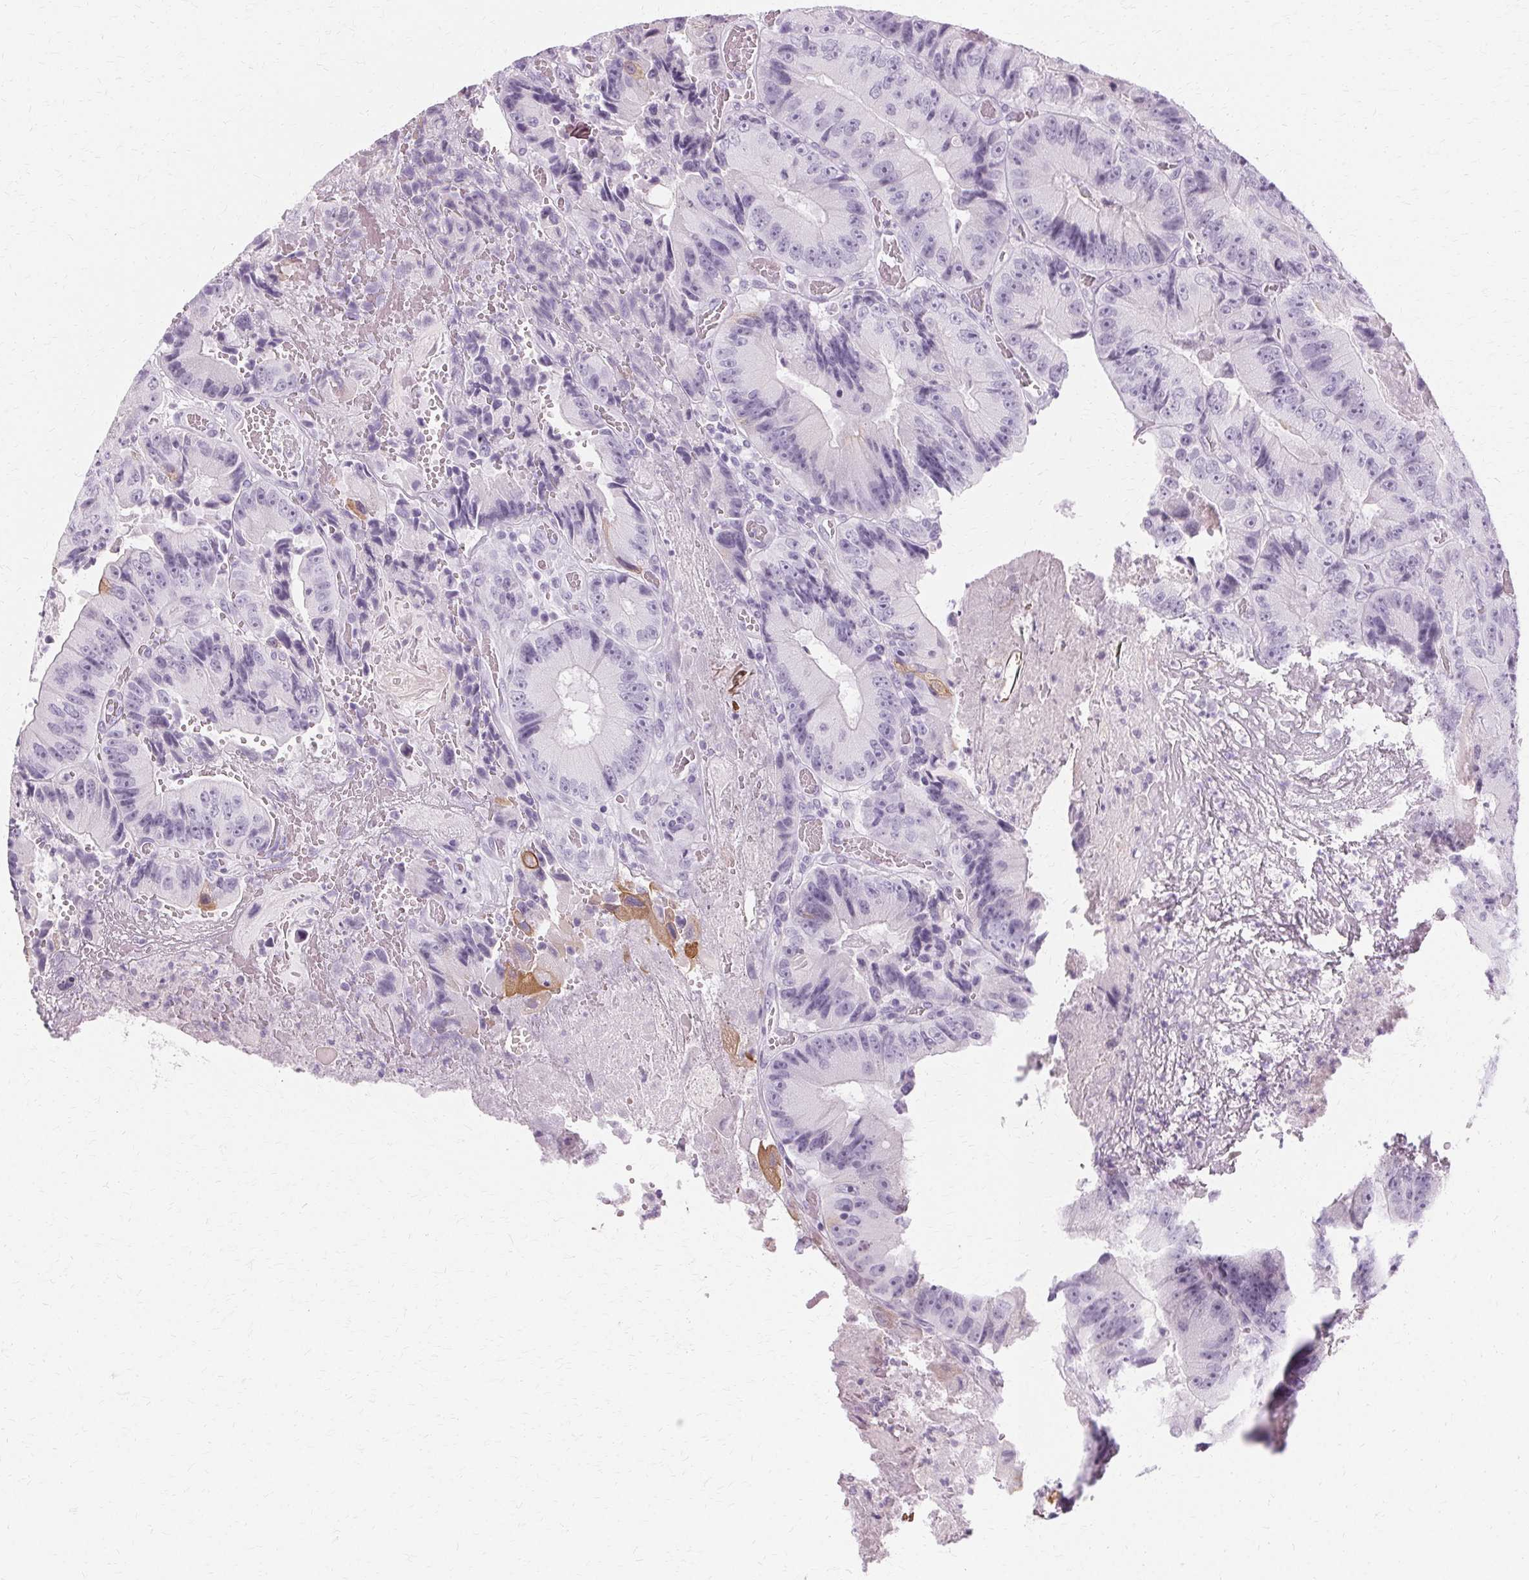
{"staining": {"intensity": "negative", "quantity": "none", "location": "none"}, "tissue": "colorectal cancer", "cell_type": "Tumor cells", "image_type": "cancer", "snomed": [{"axis": "morphology", "description": "Adenocarcinoma, NOS"}, {"axis": "topography", "description": "Colon"}], "caption": "This is an IHC photomicrograph of human colorectal cancer. There is no positivity in tumor cells.", "gene": "KRT6C", "patient": {"sex": "female", "age": 86}}